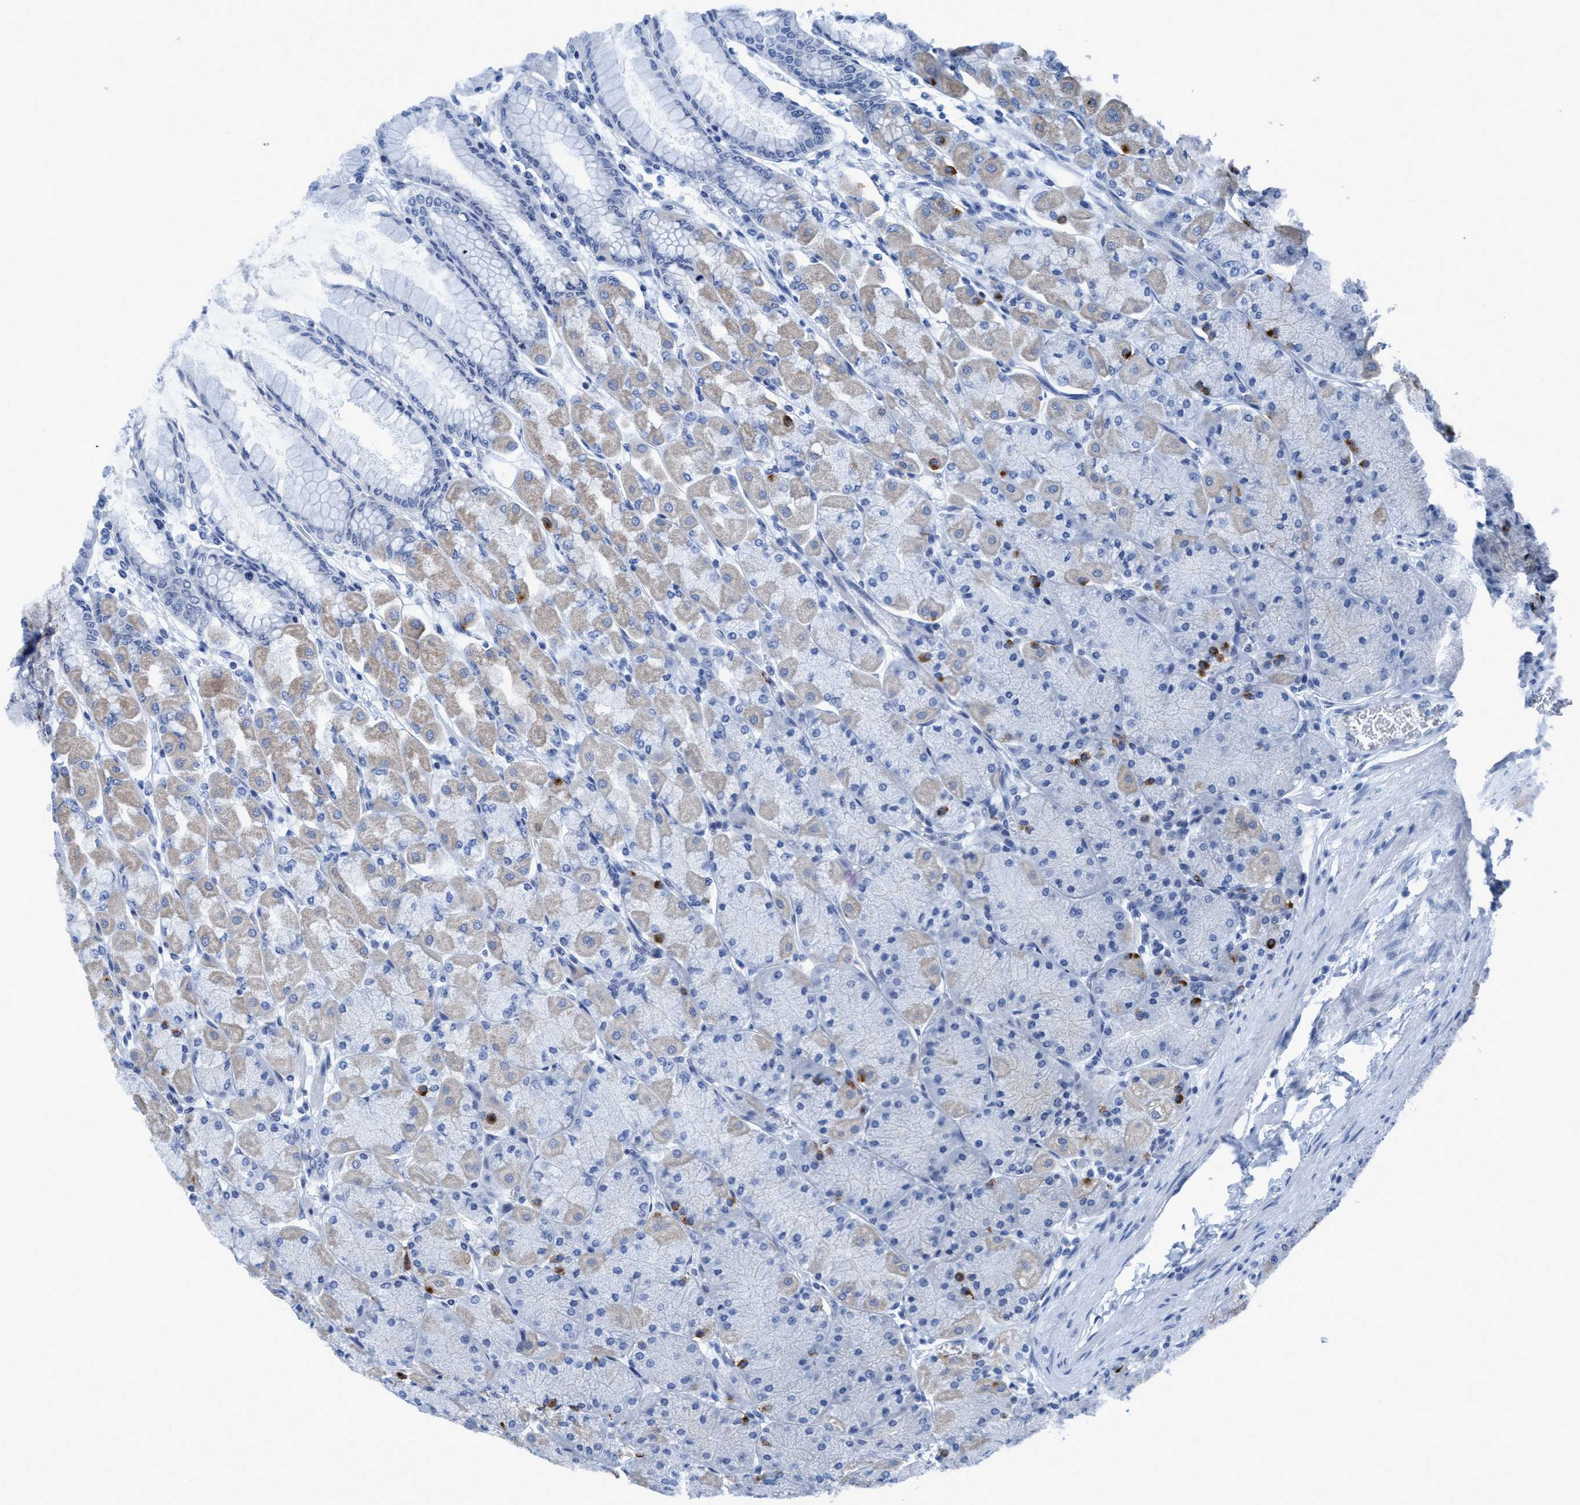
{"staining": {"intensity": "negative", "quantity": "none", "location": "none"}, "tissue": "stomach", "cell_type": "Glandular cells", "image_type": "normal", "snomed": [{"axis": "morphology", "description": "Normal tissue, NOS"}, {"axis": "topography", "description": "Stomach, upper"}], "caption": "This image is of normal stomach stained with immunohistochemistry to label a protein in brown with the nuclei are counter-stained blue. There is no expression in glandular cells. The staining was performed using DAB (3,3'-diaminobenzidine) to visualize the protein expression in brown, while the nuclei were stained in blue with hematoxylin (Magnification: 20x).", "gene": "DNAI1", "patient": {"sex": "female", "age": 56}}